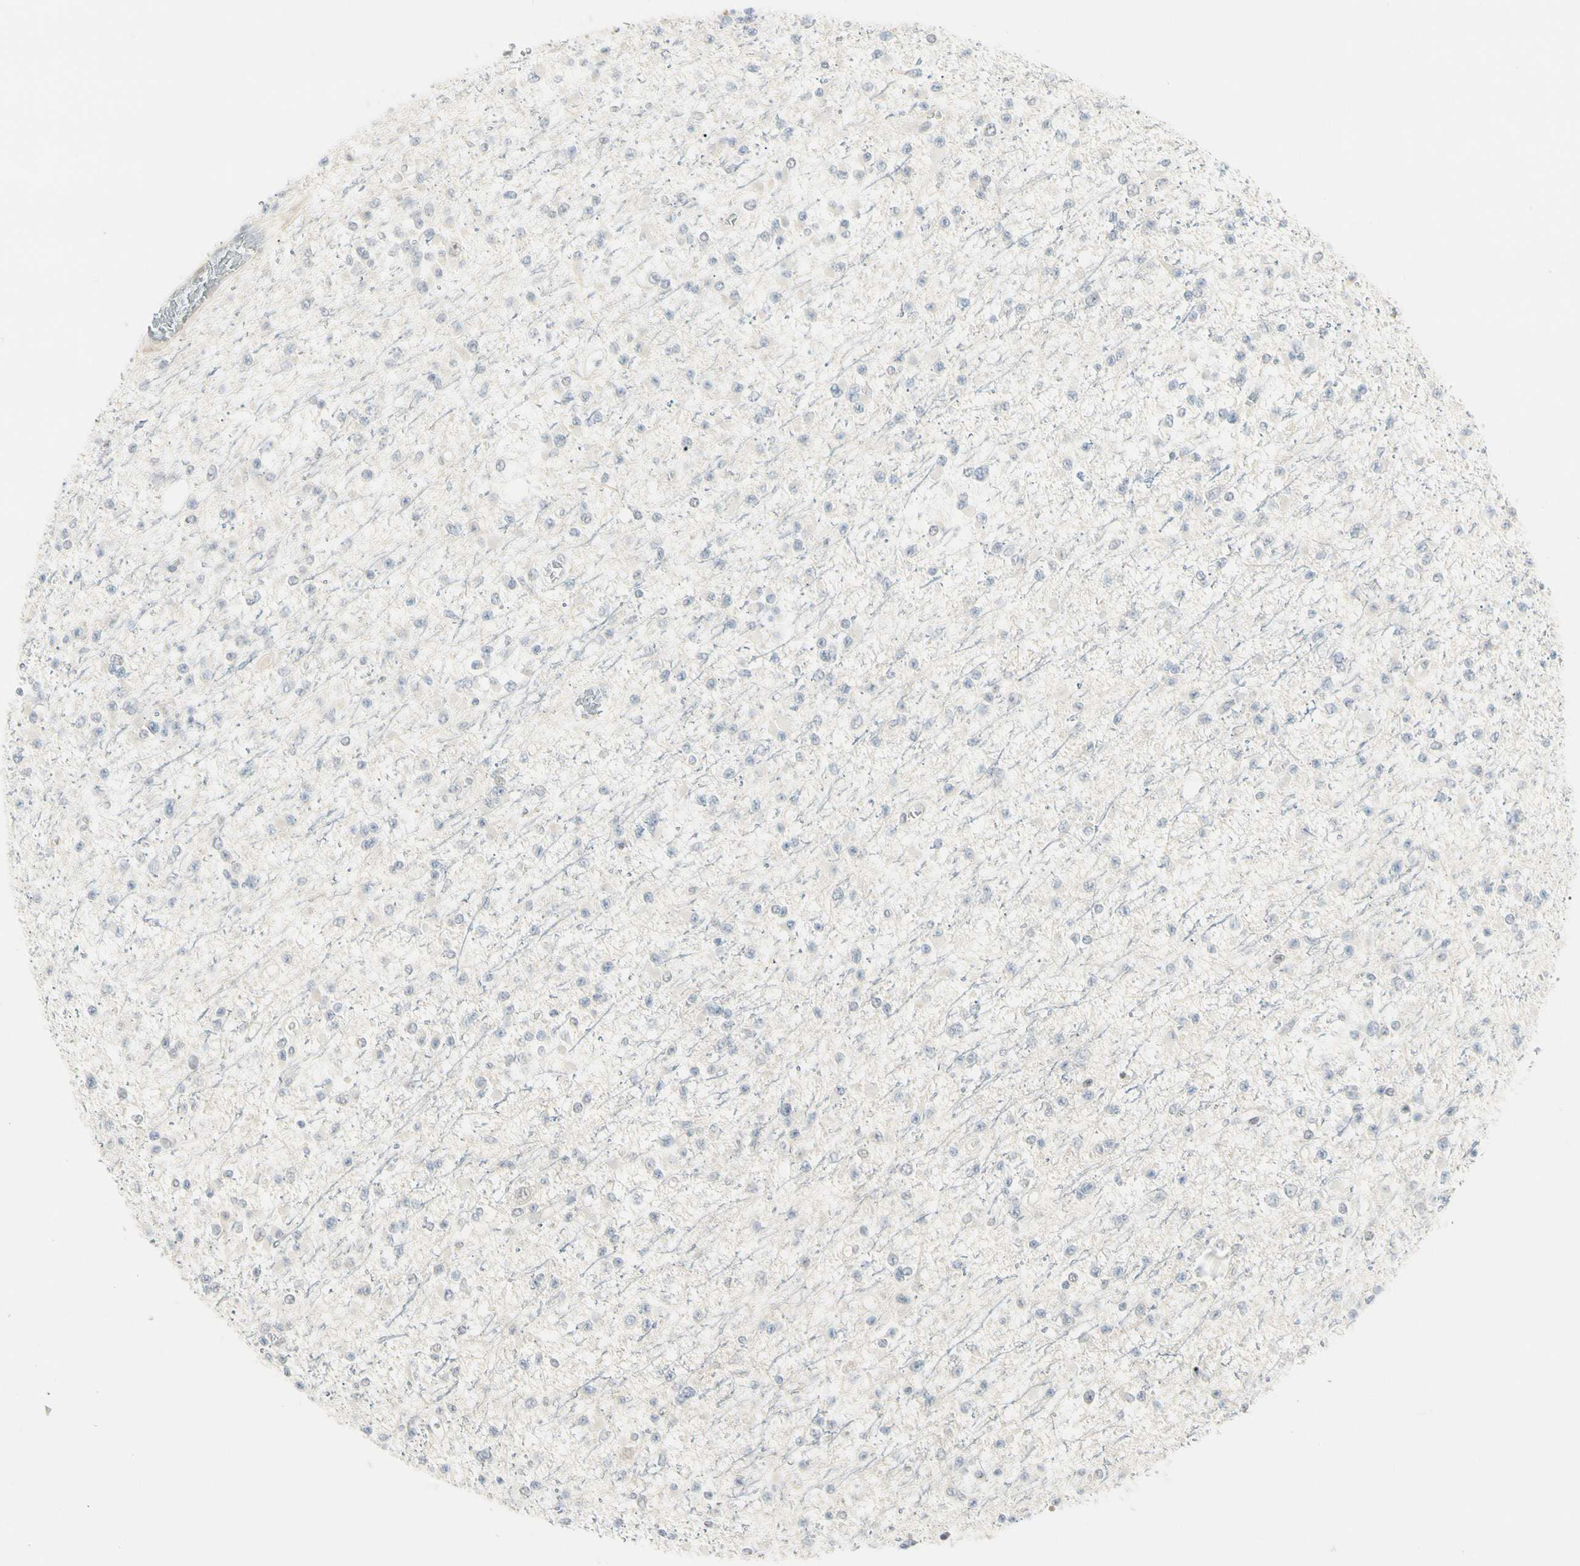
{"staining": {"intensity": "negative", "quantity": "none", "location": "none"}, "tissue": "glioma", "cell_type": "Tumor cells", "image_type": "cancer", "snomed": [{"axis": "morphology", "description": "Glioma, malignant, Low grade"}, {"axis": "topography", "description": "Brain"}], "caption": "DAB immunohistochemical staining of human glioma shows no significant positivity in tumor cells.", "gene": "ASPN", "patient": {"sex": "female", "age": 22}}